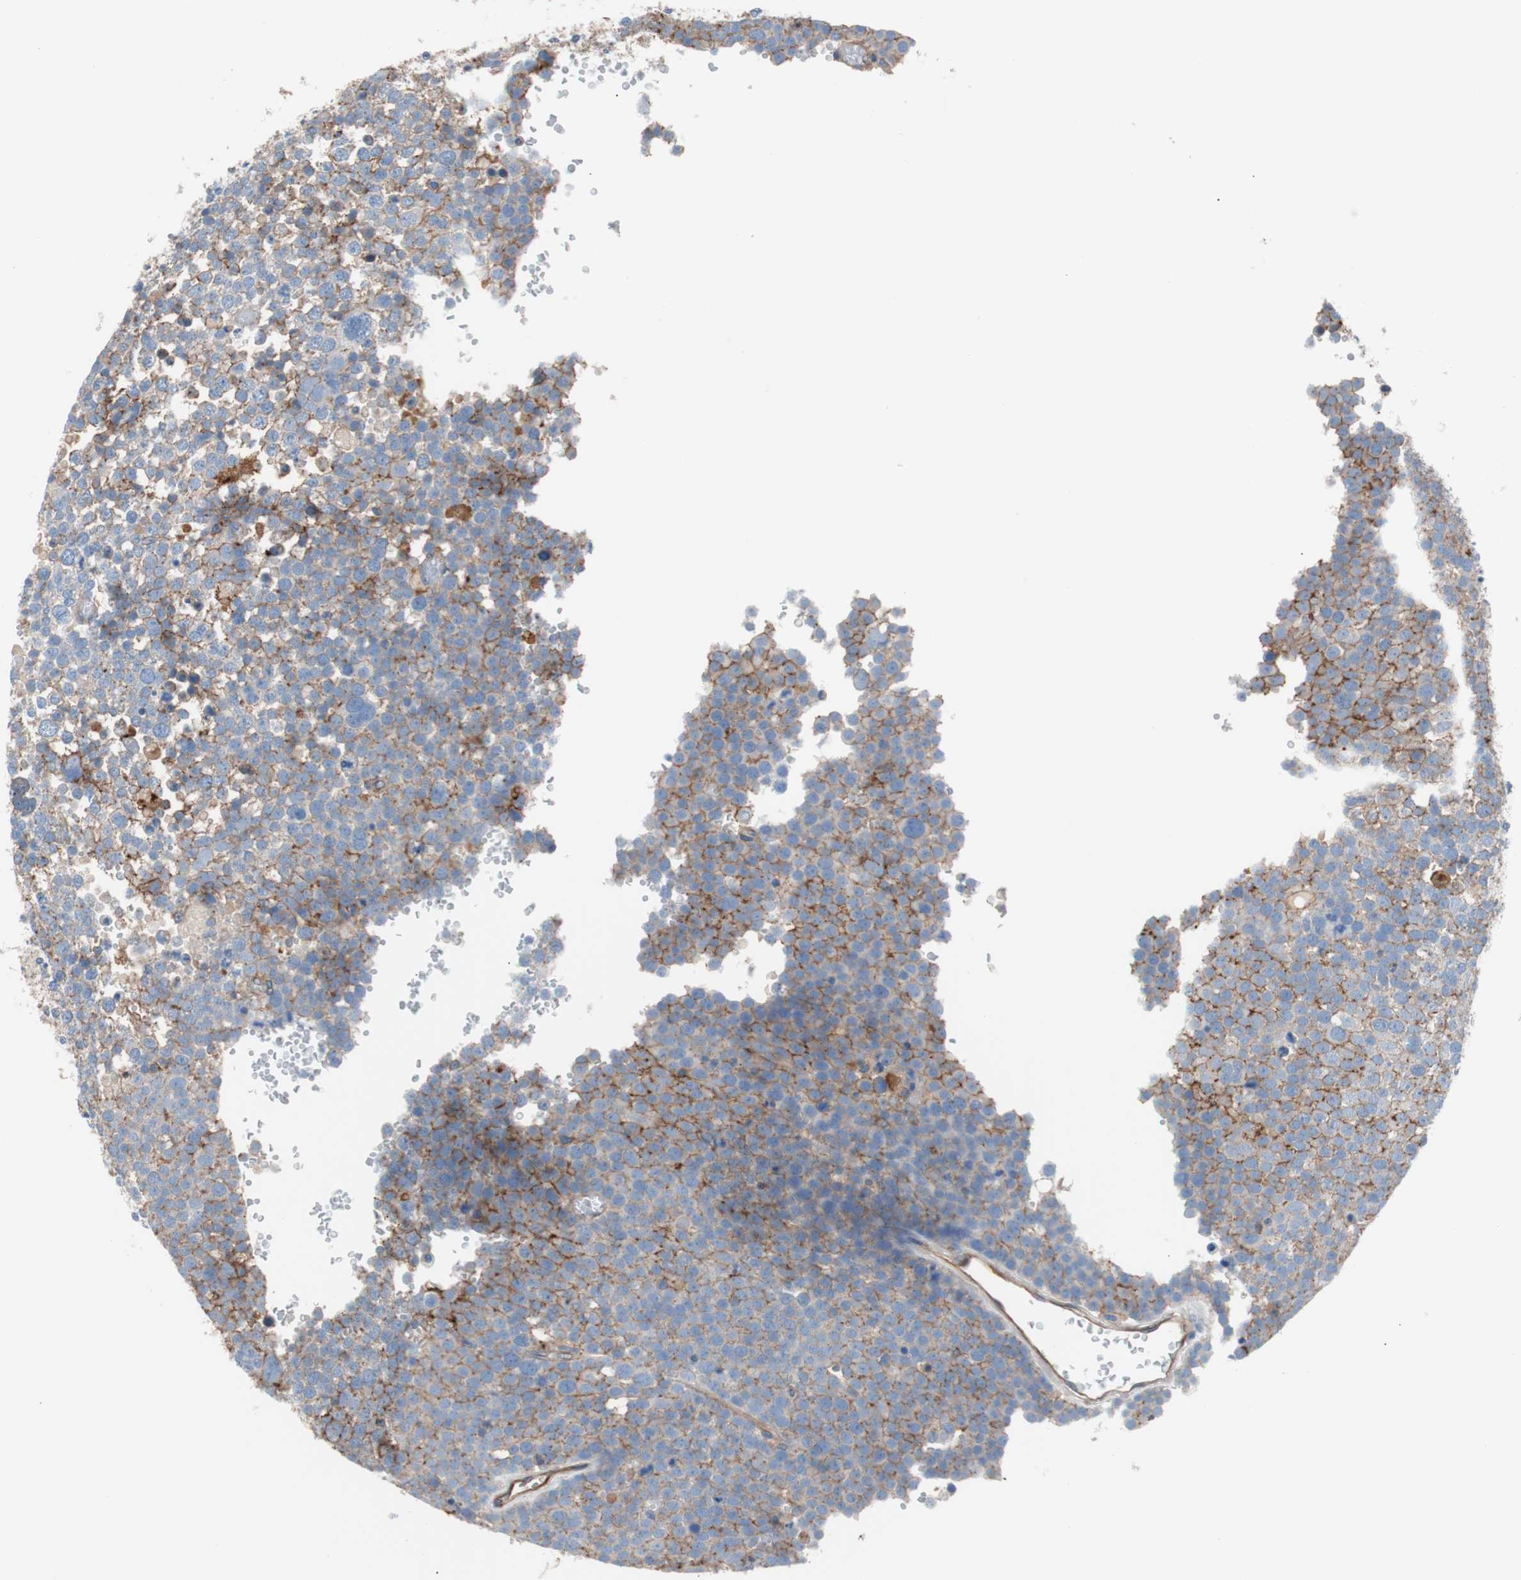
{"staining": {"intensity": "moderate", "quantity": "25%-75%", "location": "cytoplasmic/membranous"}, "tissue": "testis cancer", "cell_type": "Tumor cells", "image_type": "cancer", "snomed": [{"axis": "morphology", "description": "Seminoma, NOS"}, {"axis": "topography", "description": "Testis"}], "caption": "A brown stain highlights moderate cytoplasmic/membranous expression of a protein in testis cancer tumor cells.", "gene": "CD81", "patient": {"sex": "male", "age": 71}}